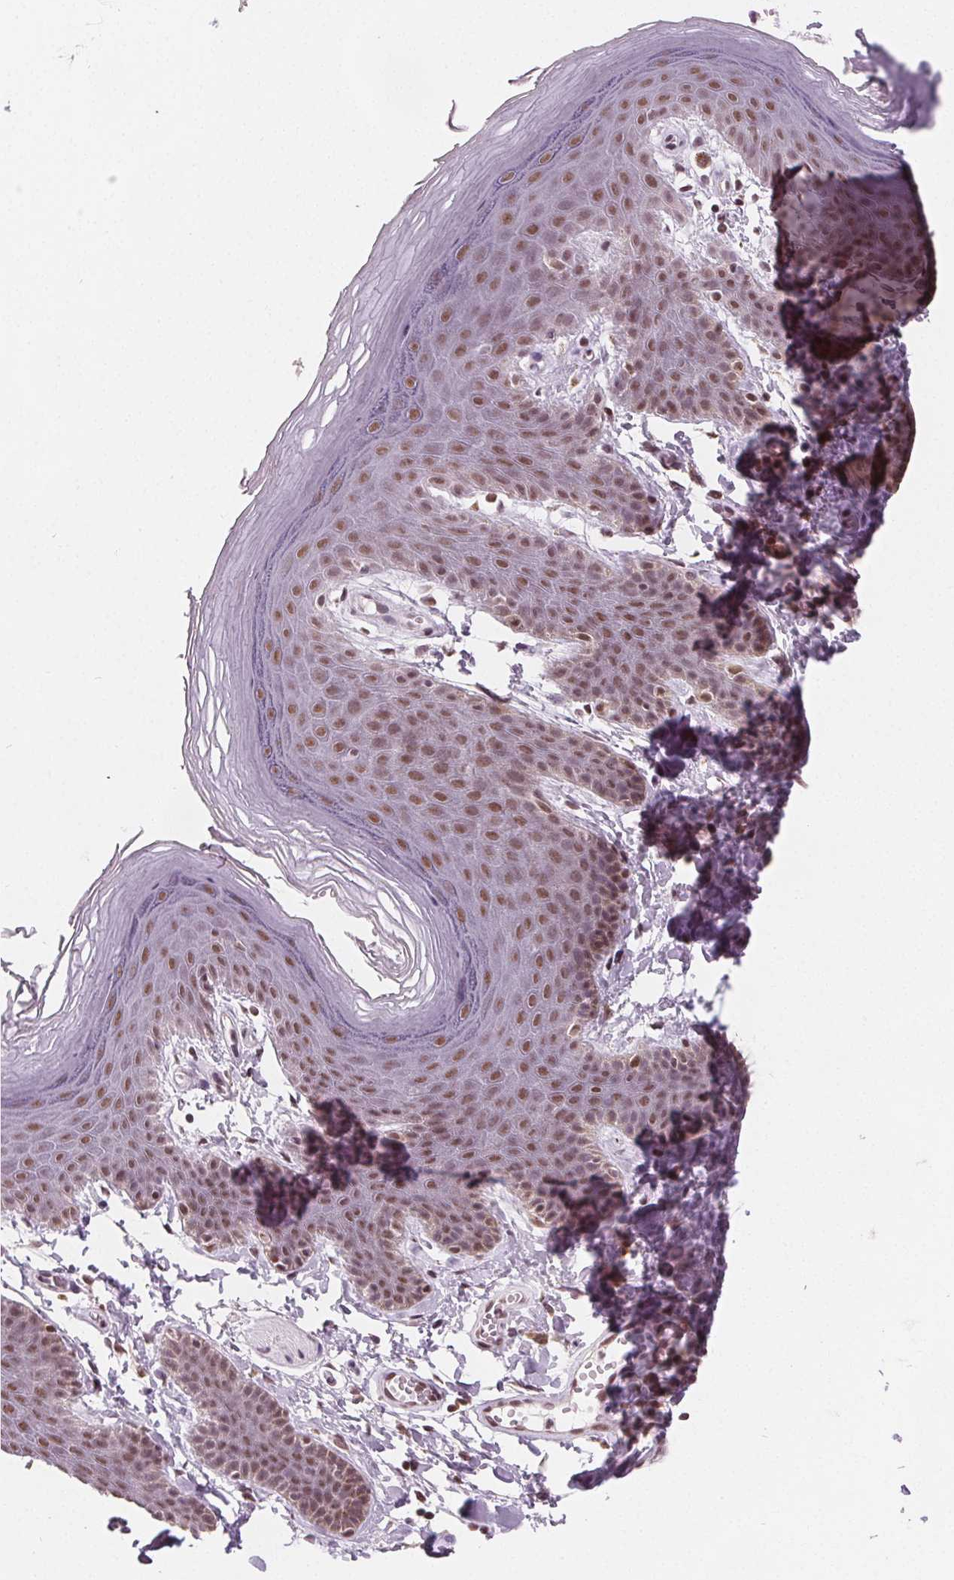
{"staining": {"intensity": "moderate", "quantity": ">75%", "location": "nuclear"}, "tissue": "skin", "cell_type": "Epidermal cells", "image_type": "normal", "snomed": [{"axis": "morphology", "description": "Normal tissue, NOS"}, {"axis": "topography", "description": "Anal"}], "caption": "The histopathology image exhibits immunohistochemical staining of benign skin. There is moderate nuclear staining is seen in approximately >75% of epidermal cells.", "gene": "DPM2", "patient": {"sex": "male", "age": 53}}